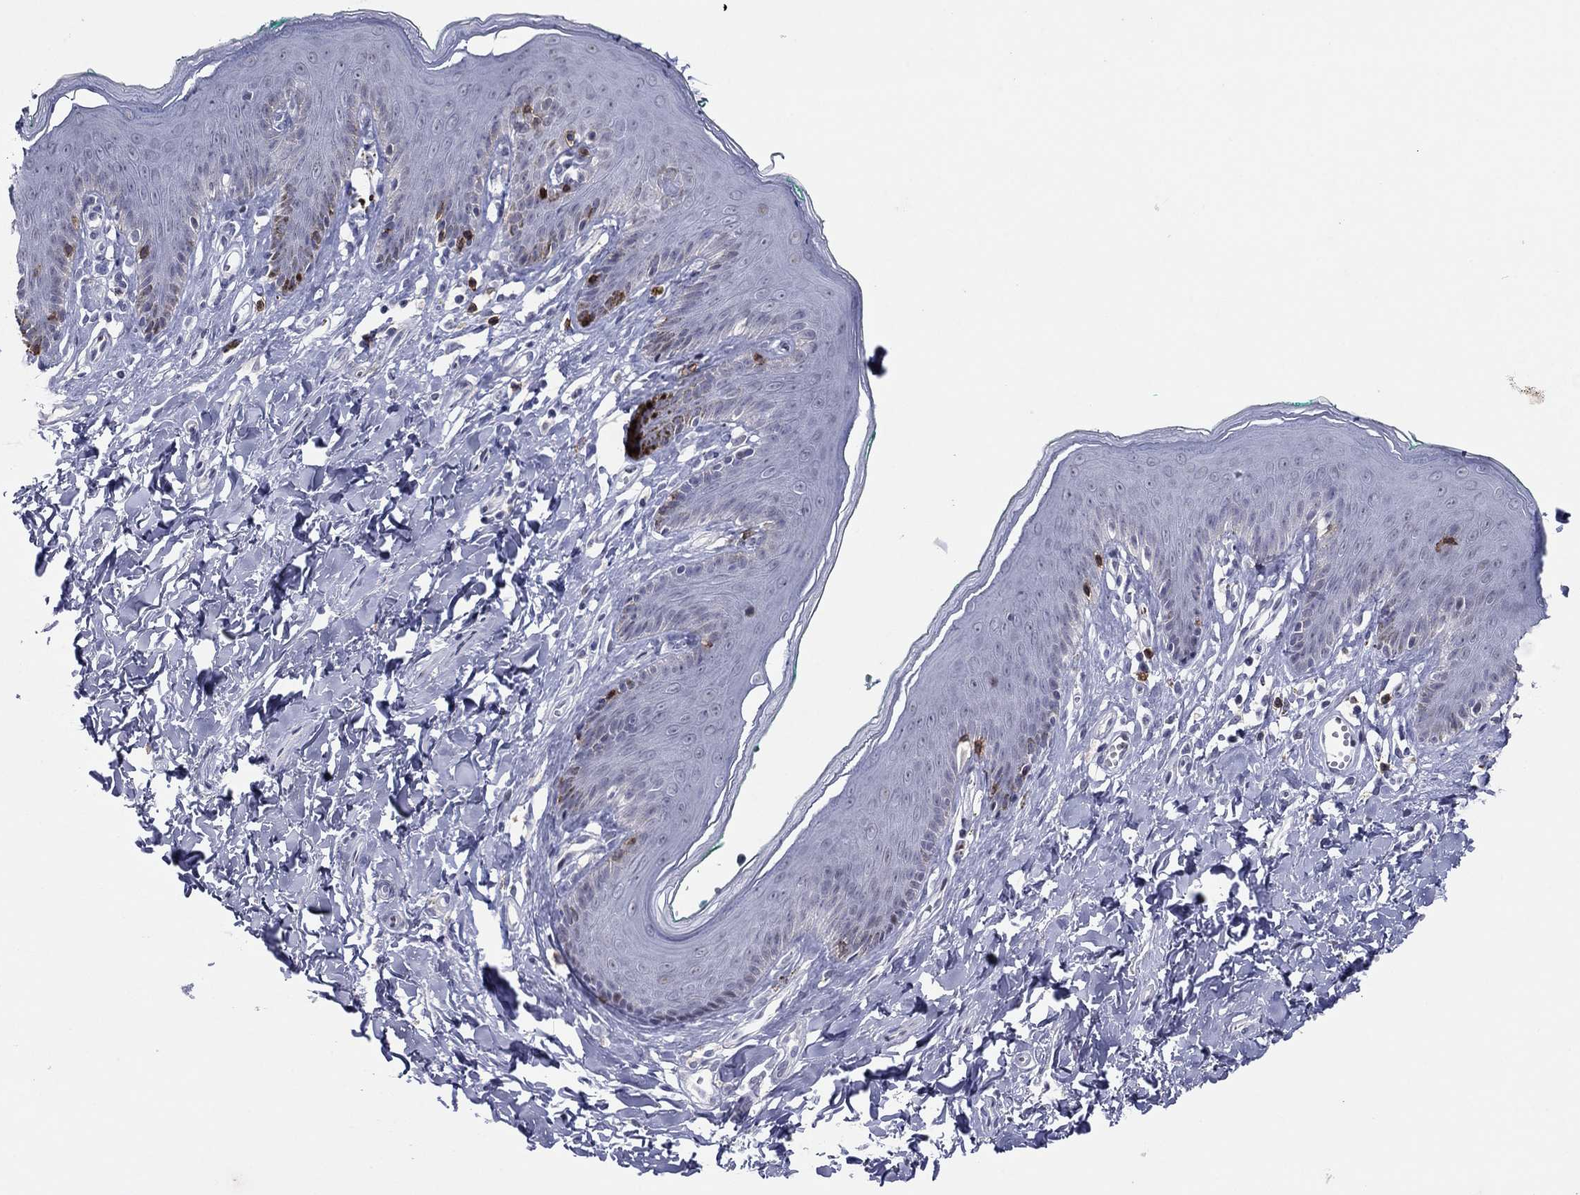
{"staining": {"intensity": "negative", "quantity": "none", "location": "none"}, "tissue": "skin", "cell_type": "Epidermal cells", "image_type": "normal", "snomed": [{"axis": "morphology", "description": "Normal tissue, NOS"}, {"axis": "topography", "description": "Vulva"}], "caption": "DAB (3,3'-diaminobenzidine) immunohistochemical staining of unremarkable human skin shows no significant positivity in epidermal cells.", "gene": "ITGAE", "patient": {"sex": "female", "age": 66}}